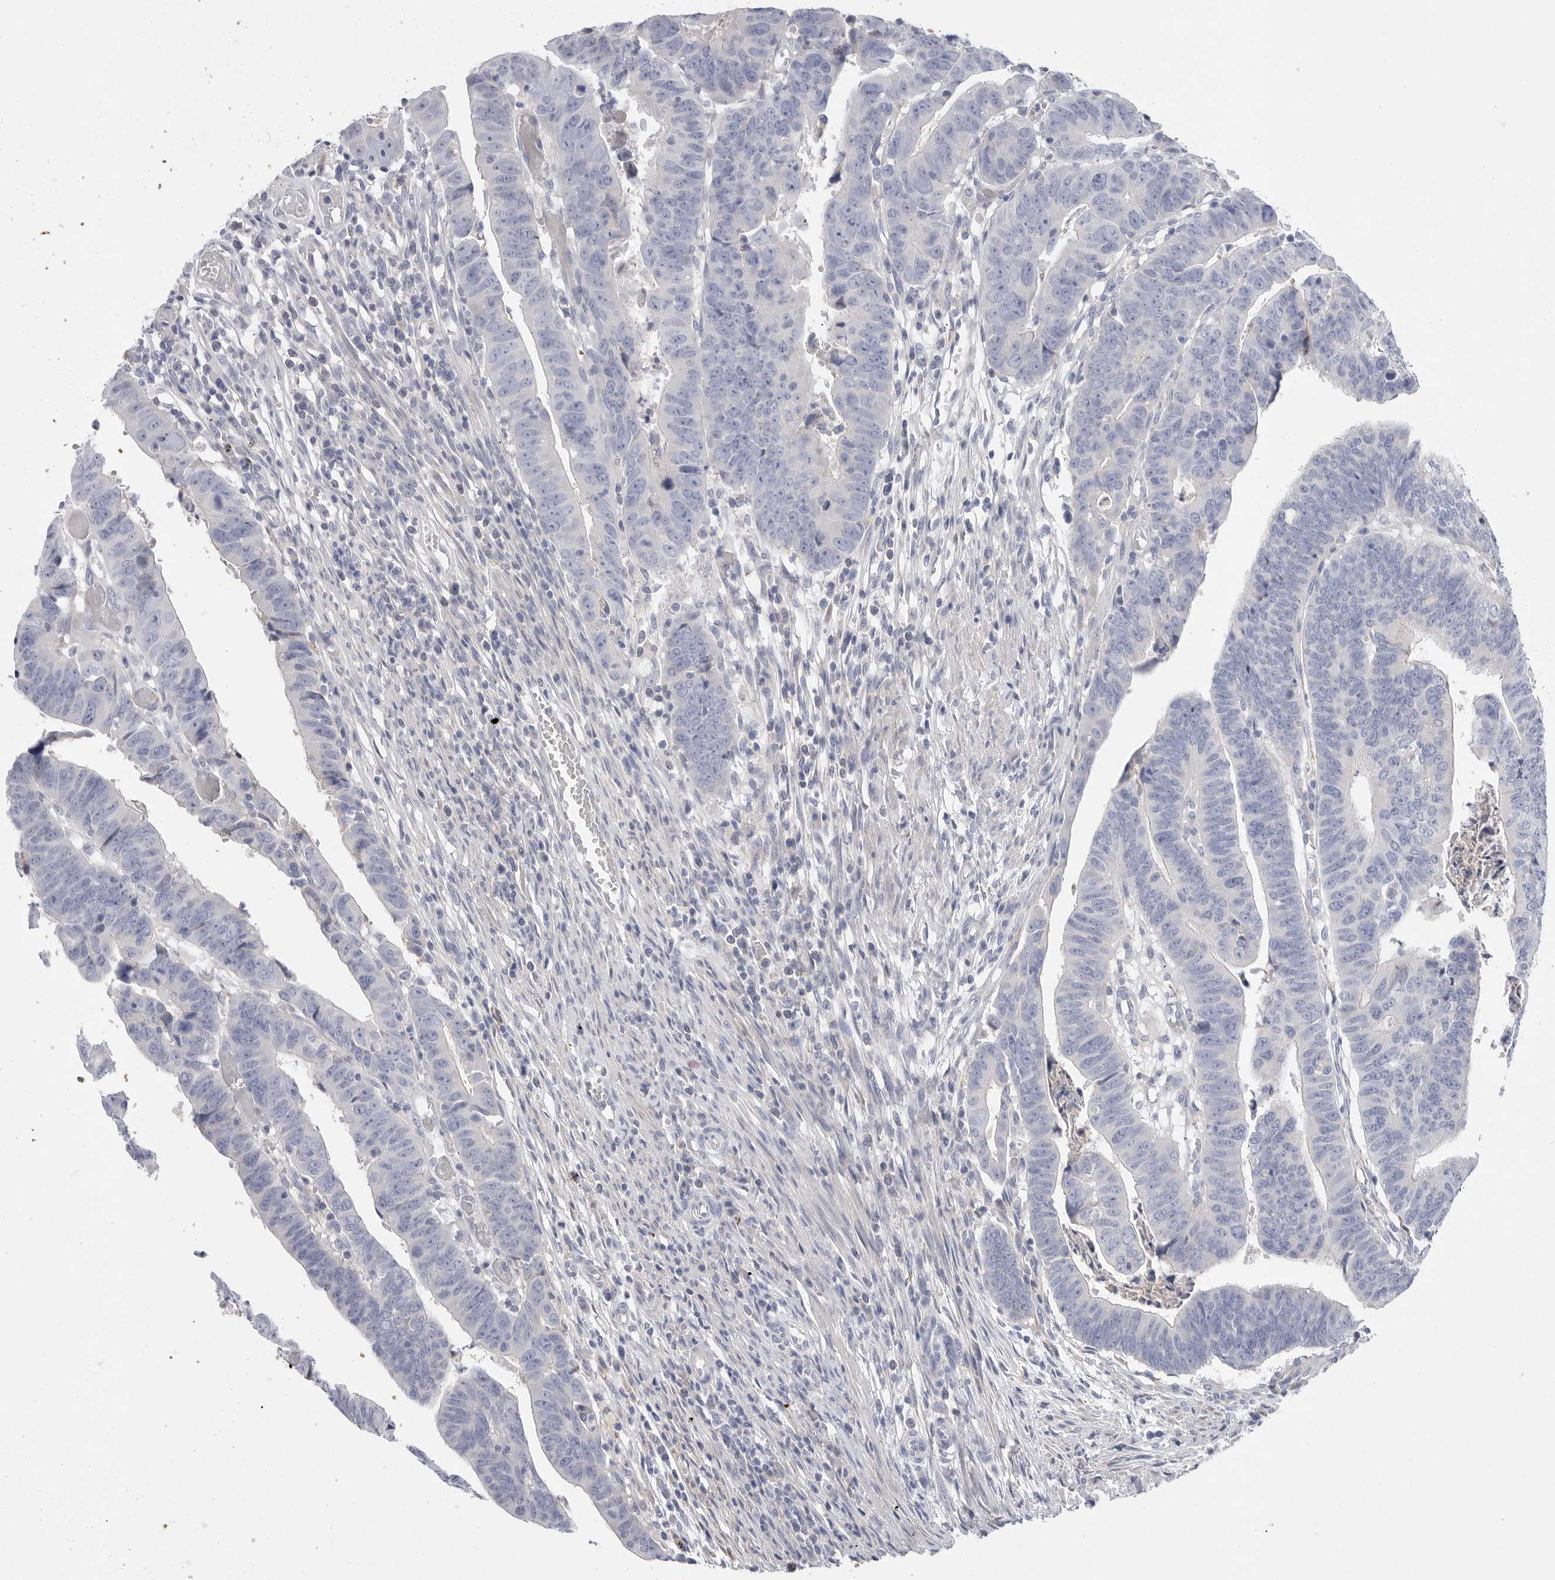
{"staining": {"intensity": "negative", "quantity": "none", "location": "none"}, "tissue": "colorectal cancer", "cell_type": "Tumor cells", "image_type": "cancer", "snomed": [{"axis": "morphology", "description": "Adenocarcinoma, NOS"}, {"axis": "topography", "description": "Rectum"}], "caption": "There is no significant staining in tumor cells of colorectal cancer (adenocarcinoma). (DAB IHC, high magnification).", "gene": "CAMK2B", "patient": {"sex": "female", "age": 65}}